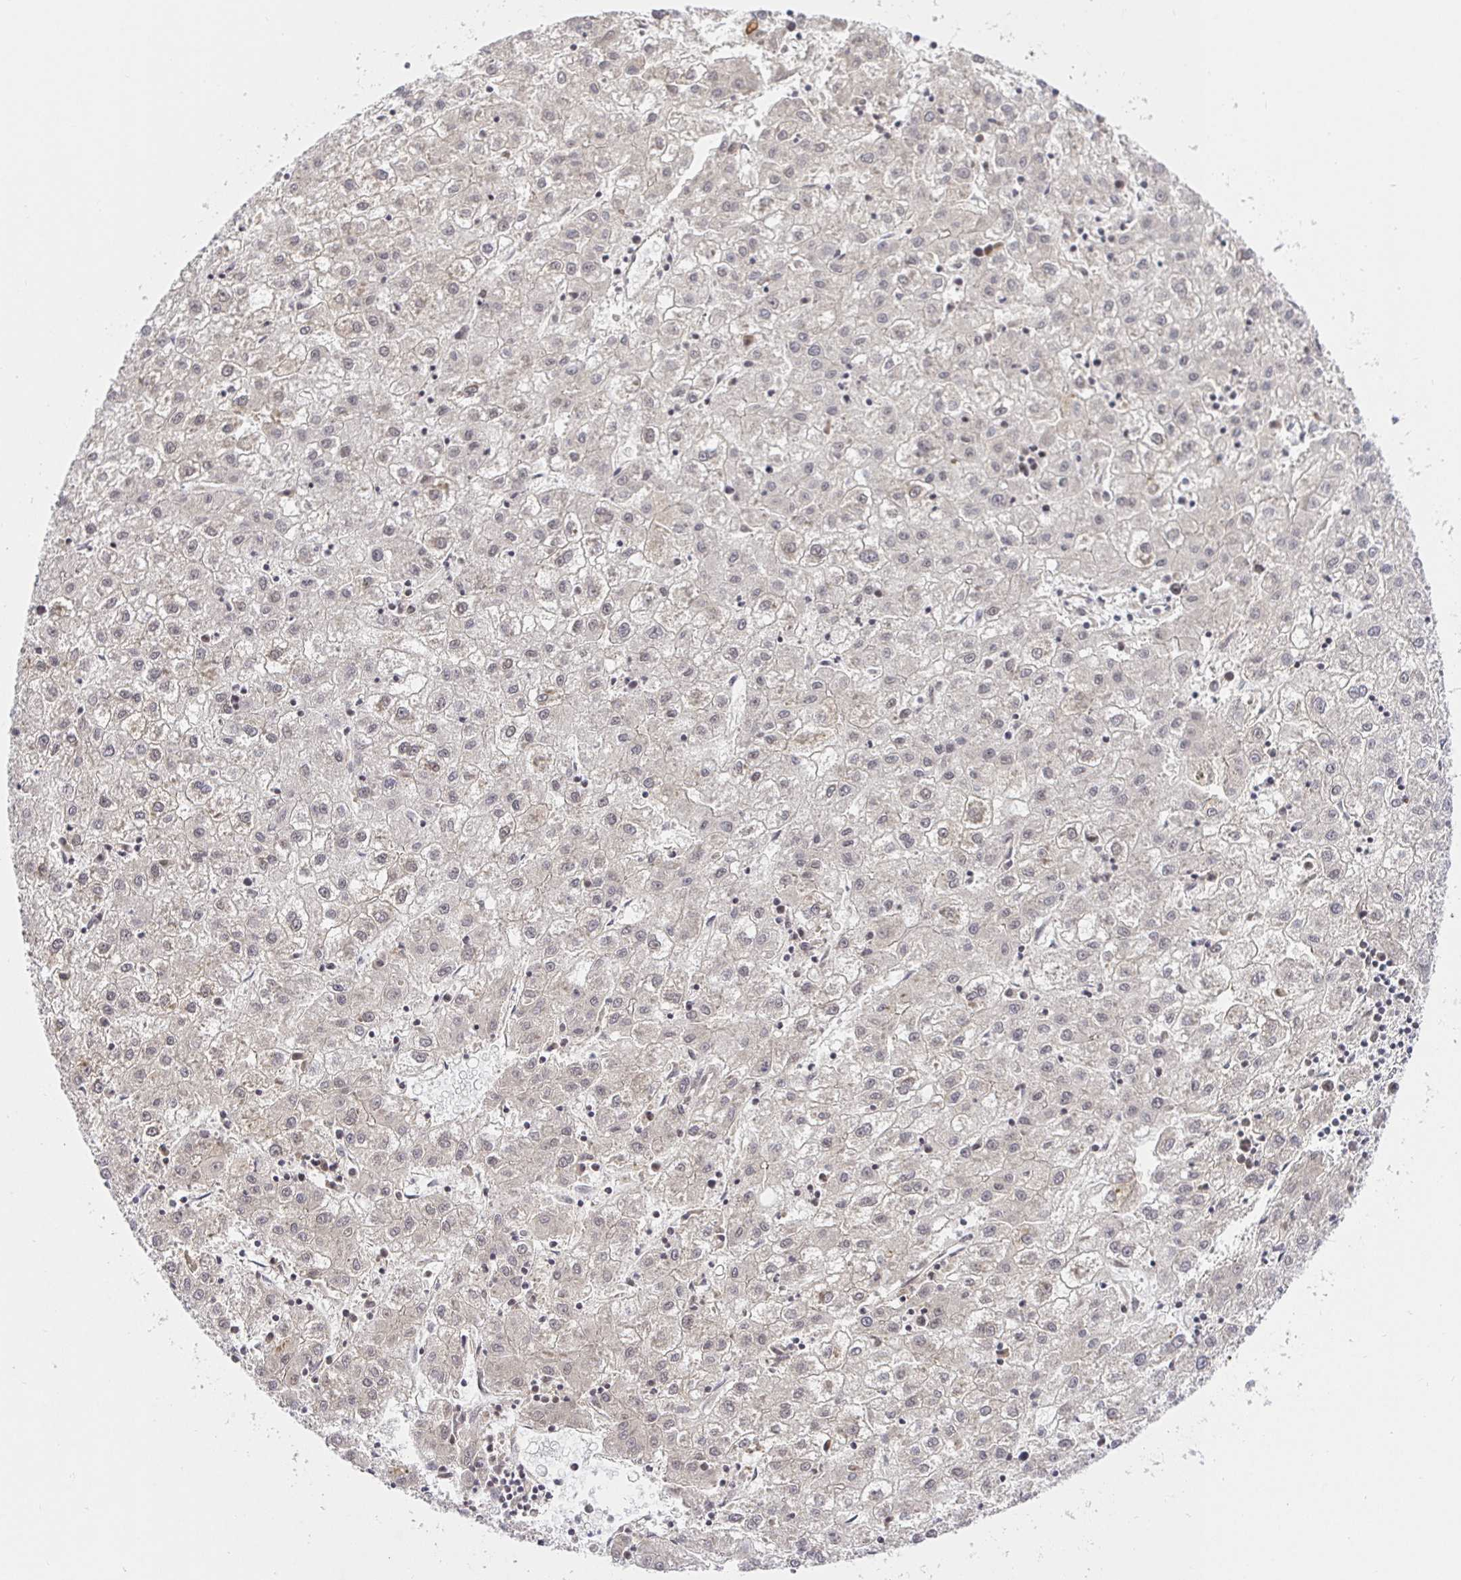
{"staining": {"intensity": "negative", "quantity": "none", "location": "none"}, "tissue": "liver cancer", "cell_type": "Tumor cells", "image_type": "cancer", "snomed": [{"axis": "morphology", "description": "Carcinoma, Hepatocellular, NOS"}, {"axis": "topography", "description": "Liver"}], "caption": "This is an immunohistochemistry (IHC) image of human liver cancer. There is no expression in tumor cells.", "gene": "USF1", "patient": {"sex": "male", "age": 72}}